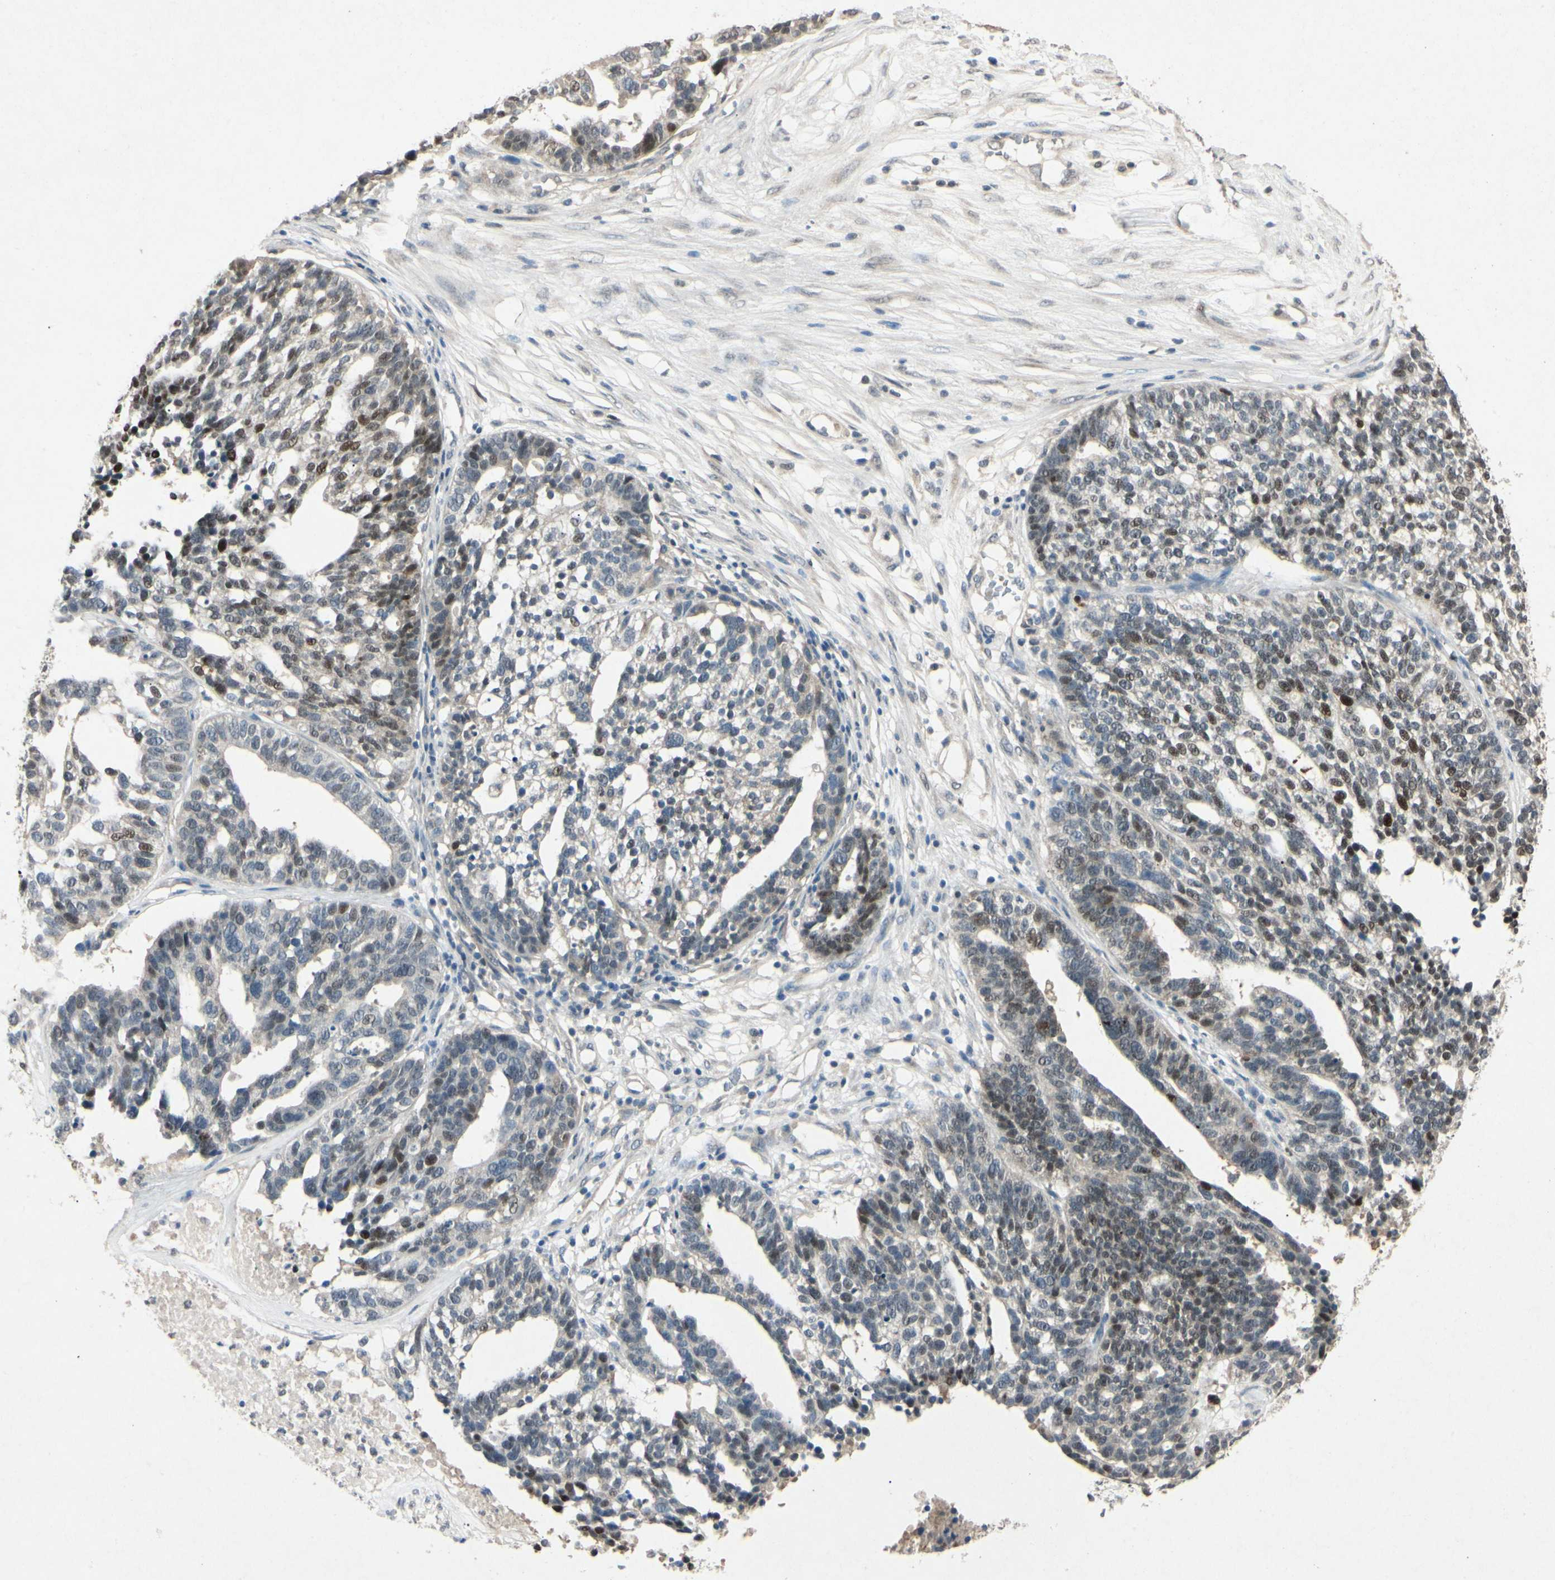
{"staining": {"intensity": "moderate", "quantity": "25%-75%", "location": "nuclear"}, "tissue": "ovarian cancer", "cell_type": "Tumor cells", "image_type": "cancer", "snomed": [{"axis": "morphology", "description": "Cystadenocarcinoma, serous, NOS"}, {"axis": "topography", "description": "Ovary"}], "caption": "Protein staining shows moderate nuclear staining in about 25%-75% of tumor cells in serous cystadenocarcinoma (ovarian).", "gene": "HSPA1B", "patient": {"sex": "female", "age": 59}}